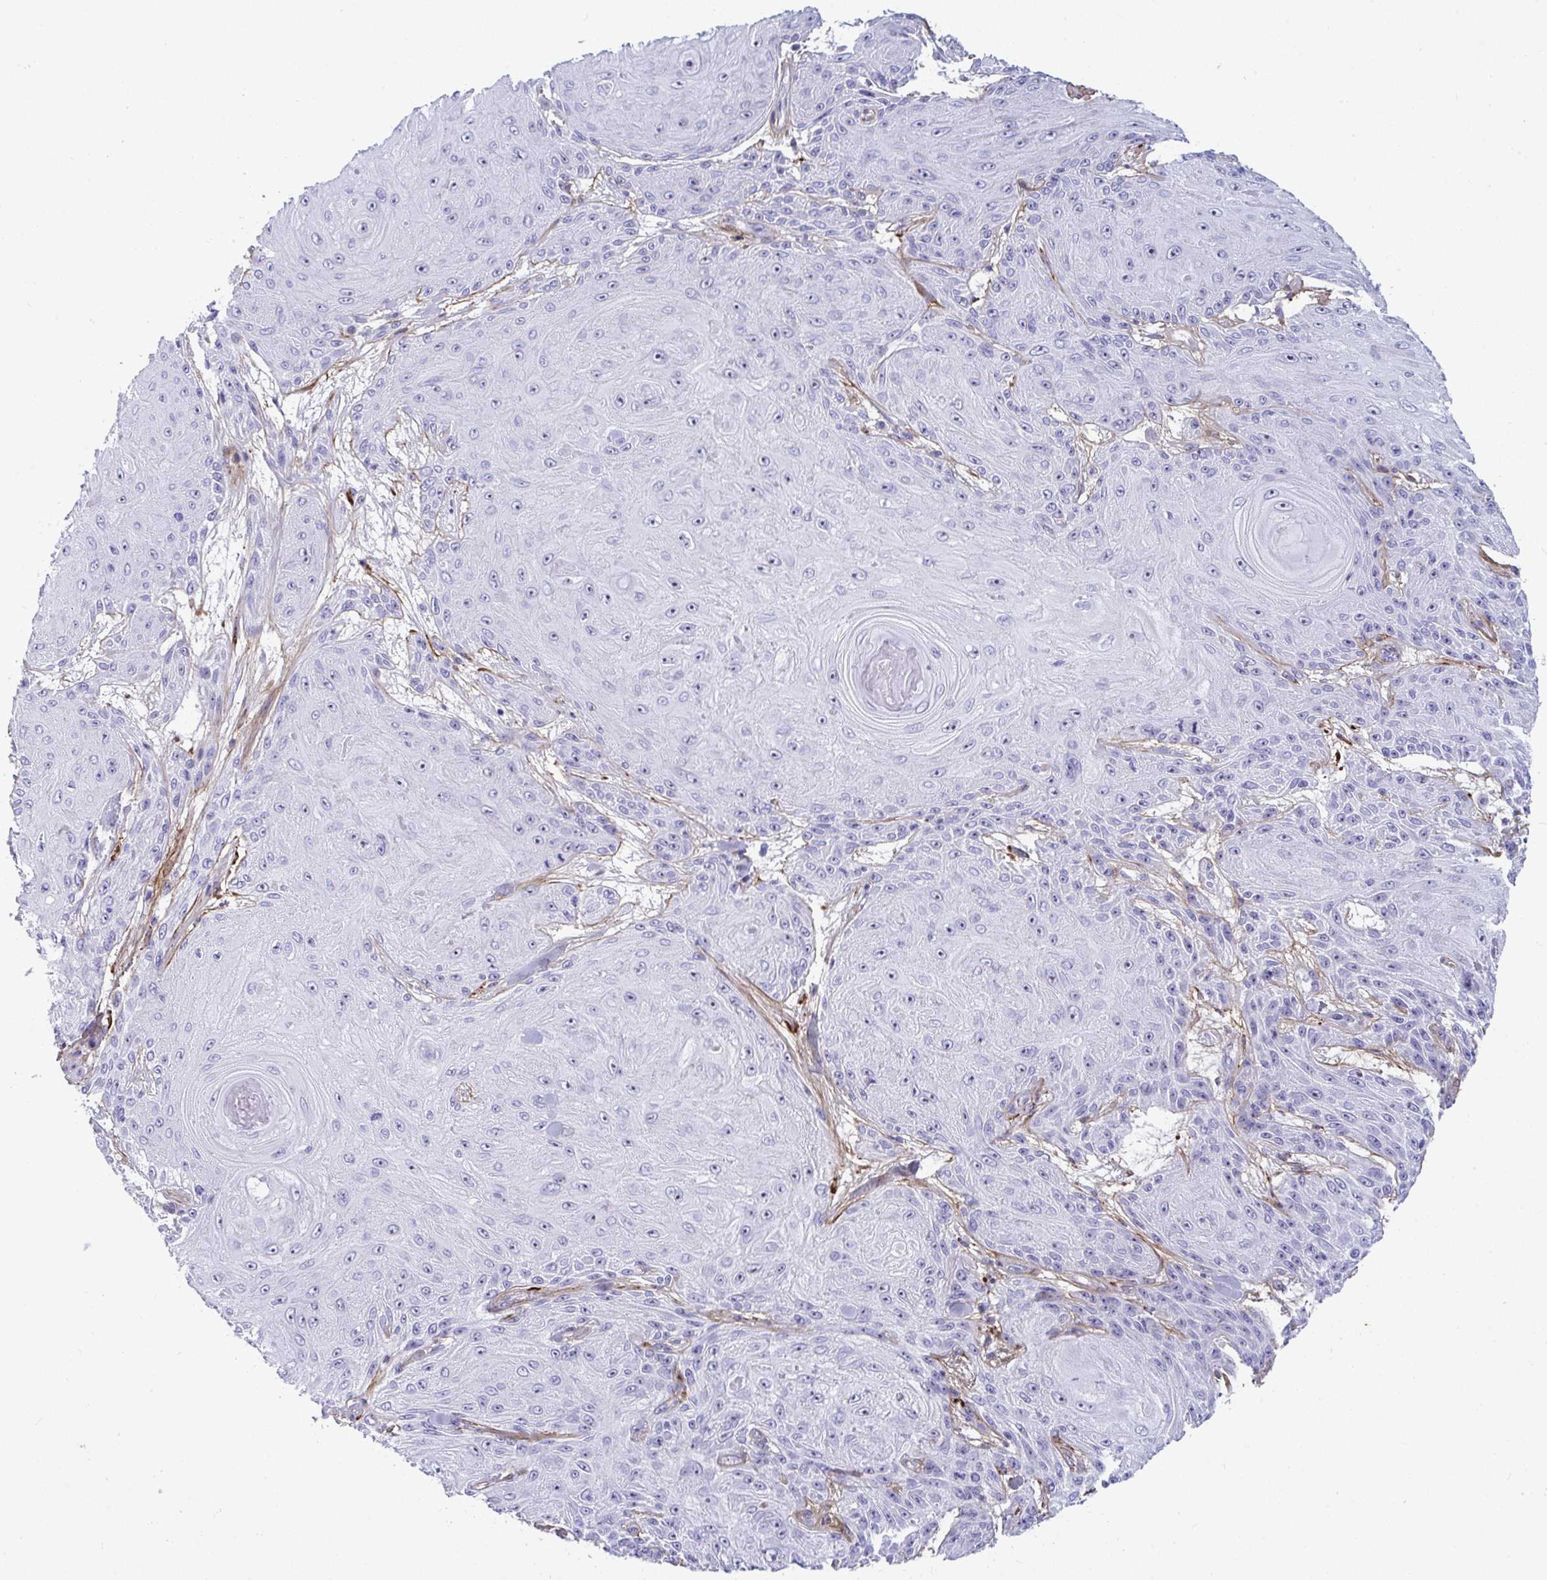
{"staining": {"intensity": "negative", "quantity": "none", "location": "none"}, "tissue": "skin cancer", "cell_type": "Tumor cells", "image_type": "cancer", "snomed": [{"axis": "morphology", "description": "Squamous cell carcinoma, NOS"}, {"axis": "topography", "description": "Skin"}], "caption": "A micrograph of human skin cancer is negative for staining in tumor cells. (DAB (3,3'-diaminobenzidine) immunohistochemistry (IHC), high magnification).", "gene": "LHFPL6", "patient": {"sex": "male", "age": 88}}